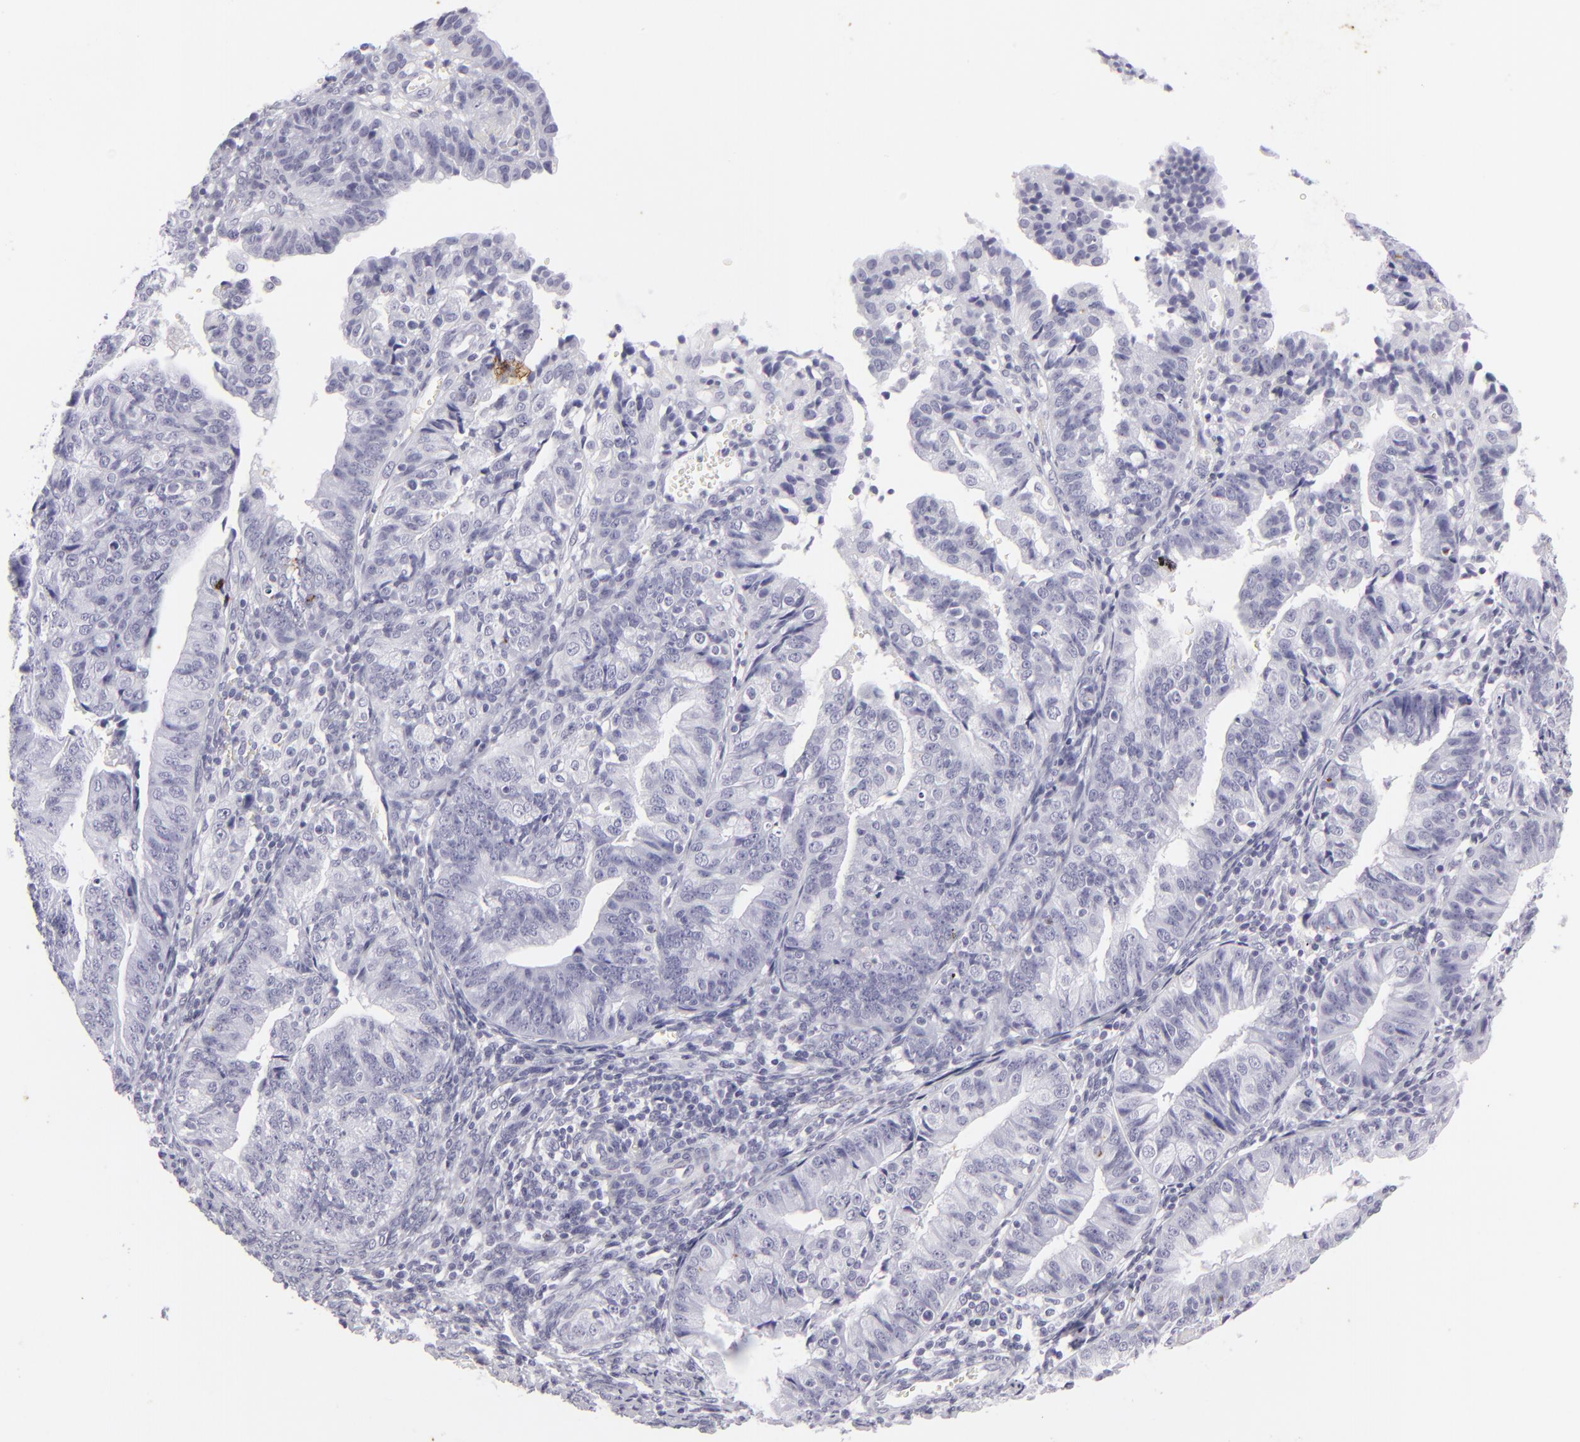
{"staining": {"intensity": "negative", "quantity": "none", "location": "none"}, "tissue": "endometrial cancer", "cell_type": "Tumor cells", "image_type": "cancer", "snomed": [{"axis": "morphology", "description": "Adenocarcinoma, NOS"}, {"axis": "topography", "description": "Endometrium"}], "caption": "An immunohistochemistry (IHC) photomicrograph of endometrial cancer is shown. There is no staining in tumor cells of endometrial cancer.", "gene": "KRT1", "patient": {"sex": "female", "age": 56}}